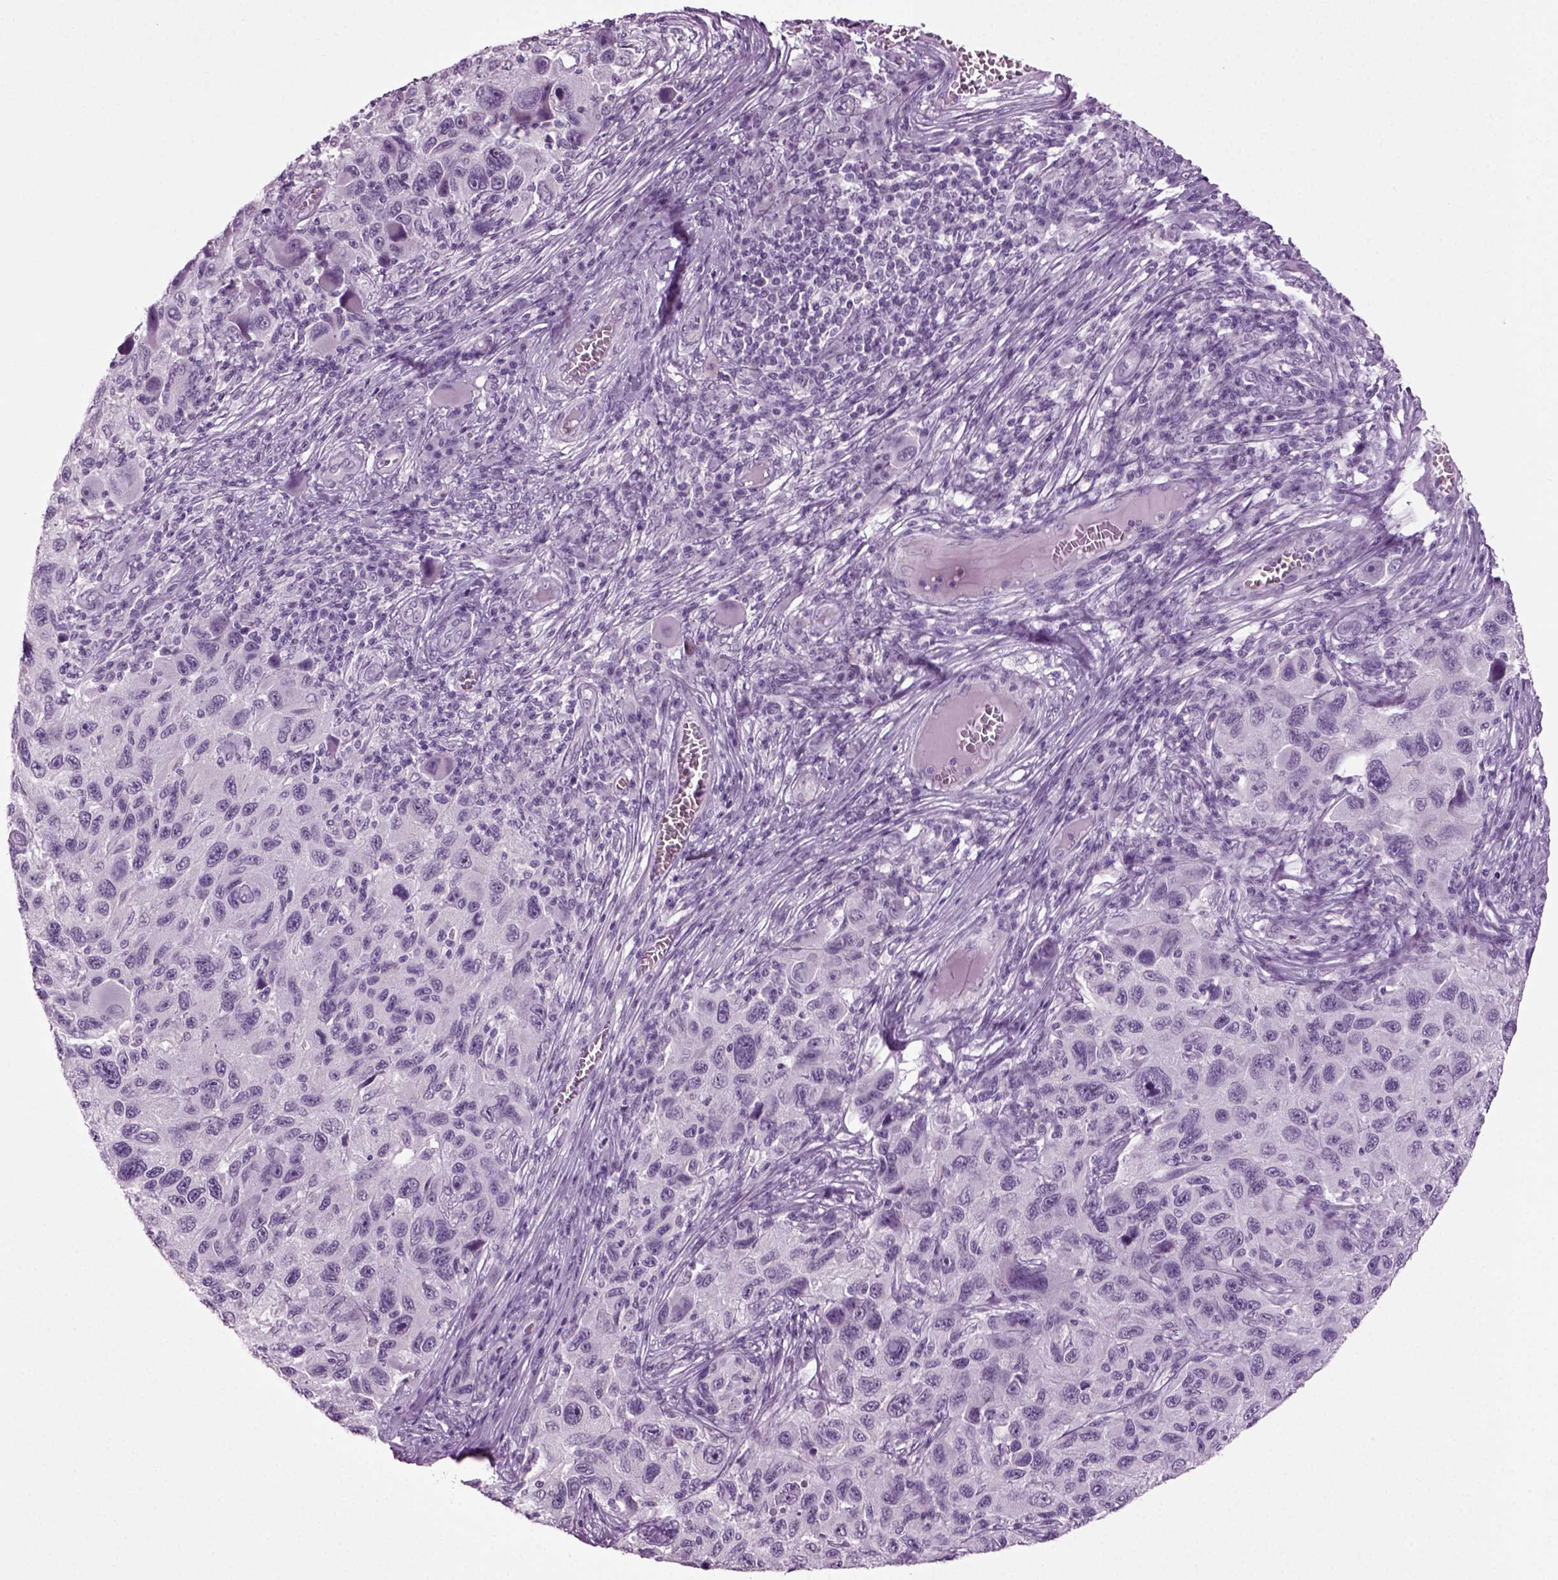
{"staining": {"intensity": "negative", "quantity": "none", "location": "none"}, "tissue": "melanoma", "cell_type": "Tumor cells", "image_type": "cancer", "snomed": [{"axis": "morphology", "description": "Malignant melanoma, NOS"}, {"axis": "topography", "description": "Skin"}], "caption": "Melanoma was stained to show a protein in brown. There is no significant positivity in tumor cells.", "gene": "ZC2HC1C", "patient": {"sex": "male", "age": 53}}